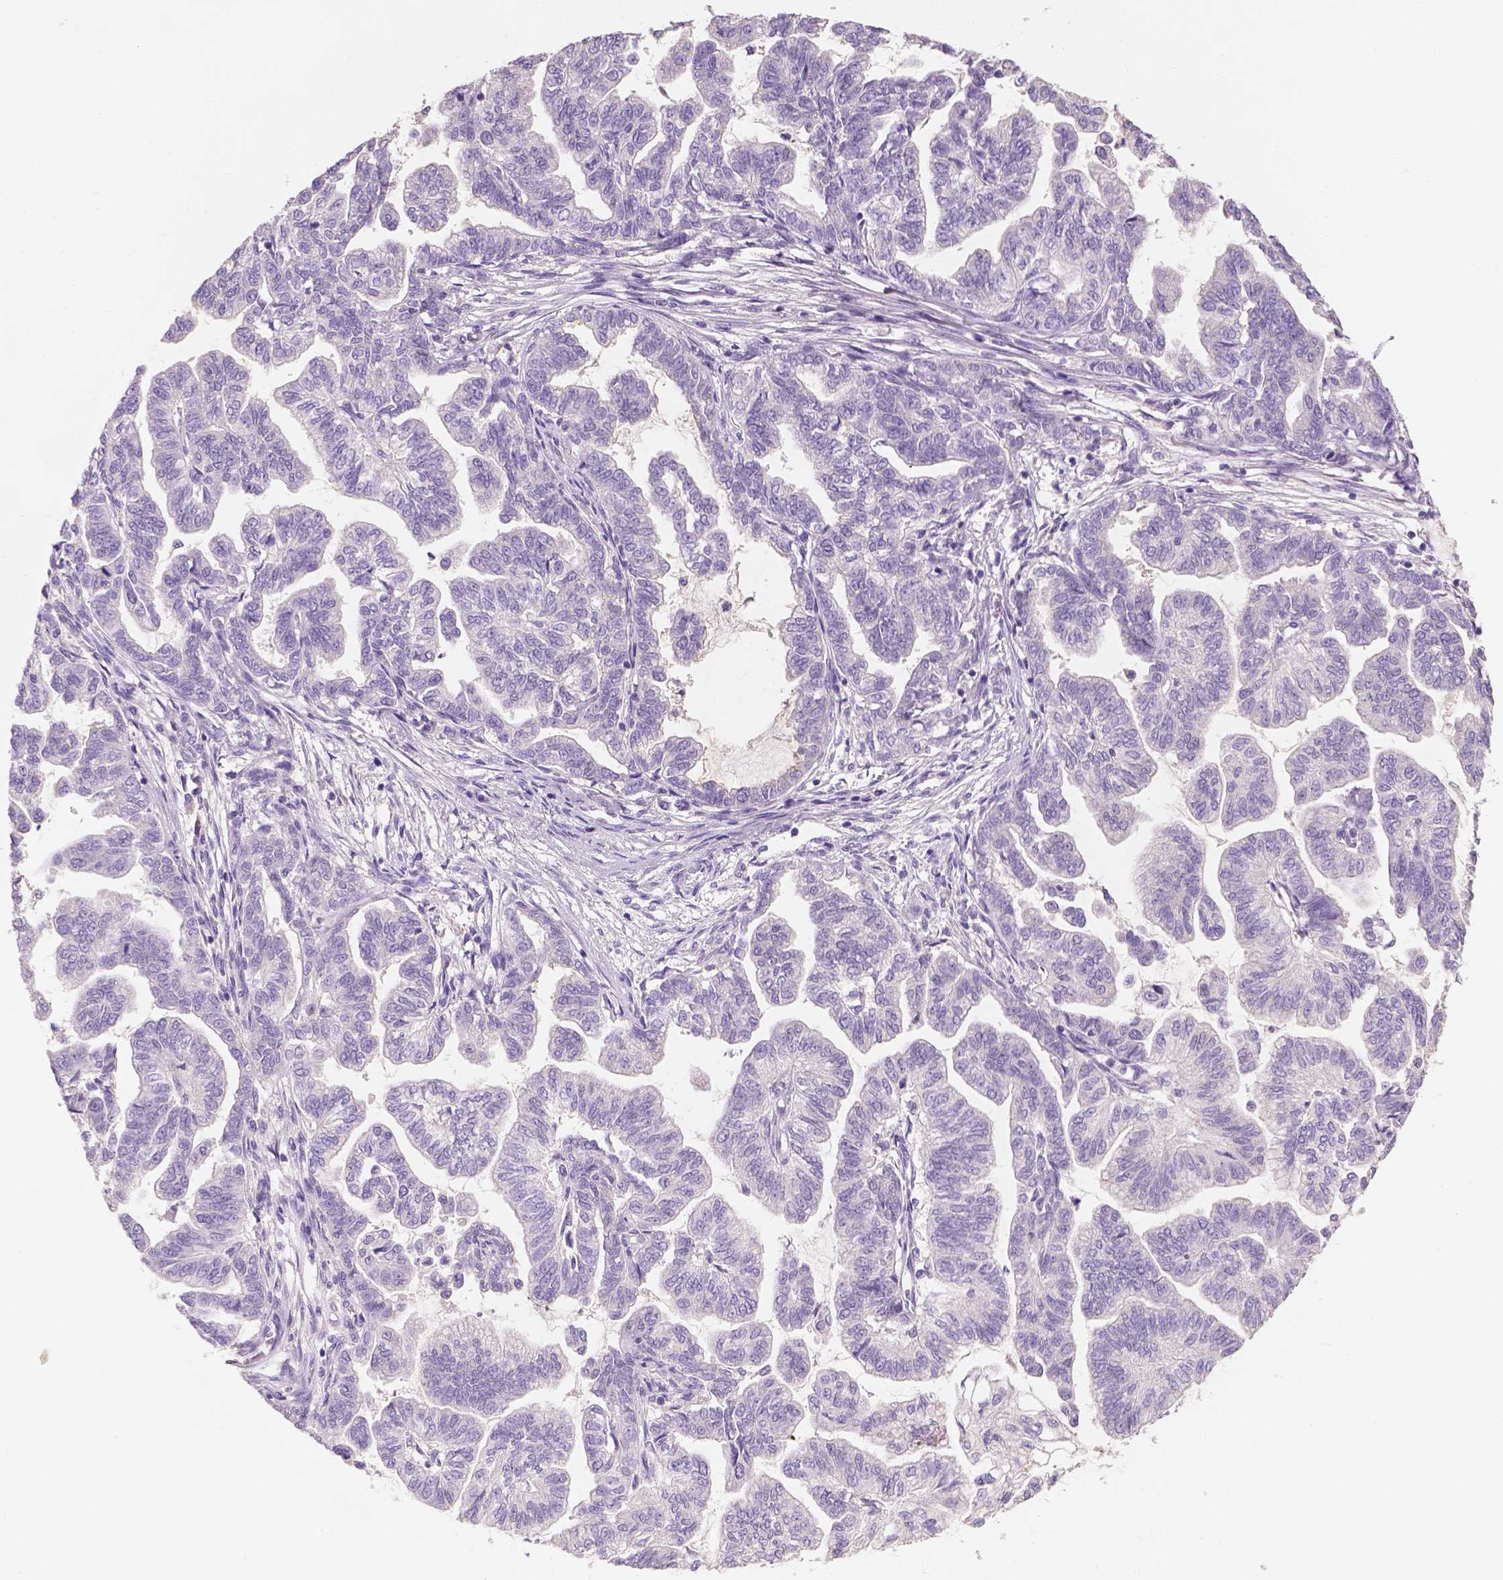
{"staining": {"intensity": "negative", "quantity": "none", "location": "none"}, "tissue": "stomach cancer", "cell_type": "Tumor cells", "image_type": "cancer", "snomed": [{"axis": "morphology", "description": "Adenocarcinoma, NOS"}, {"axis": "topography", "description": "Stomach"}], "caption": "Immunohistochemical staining of human adenocarcinoma (stomach) shows no significant expression in tumor cells.", "gene": "SBSN", "patient": {"sex": "male", "age": 83}}